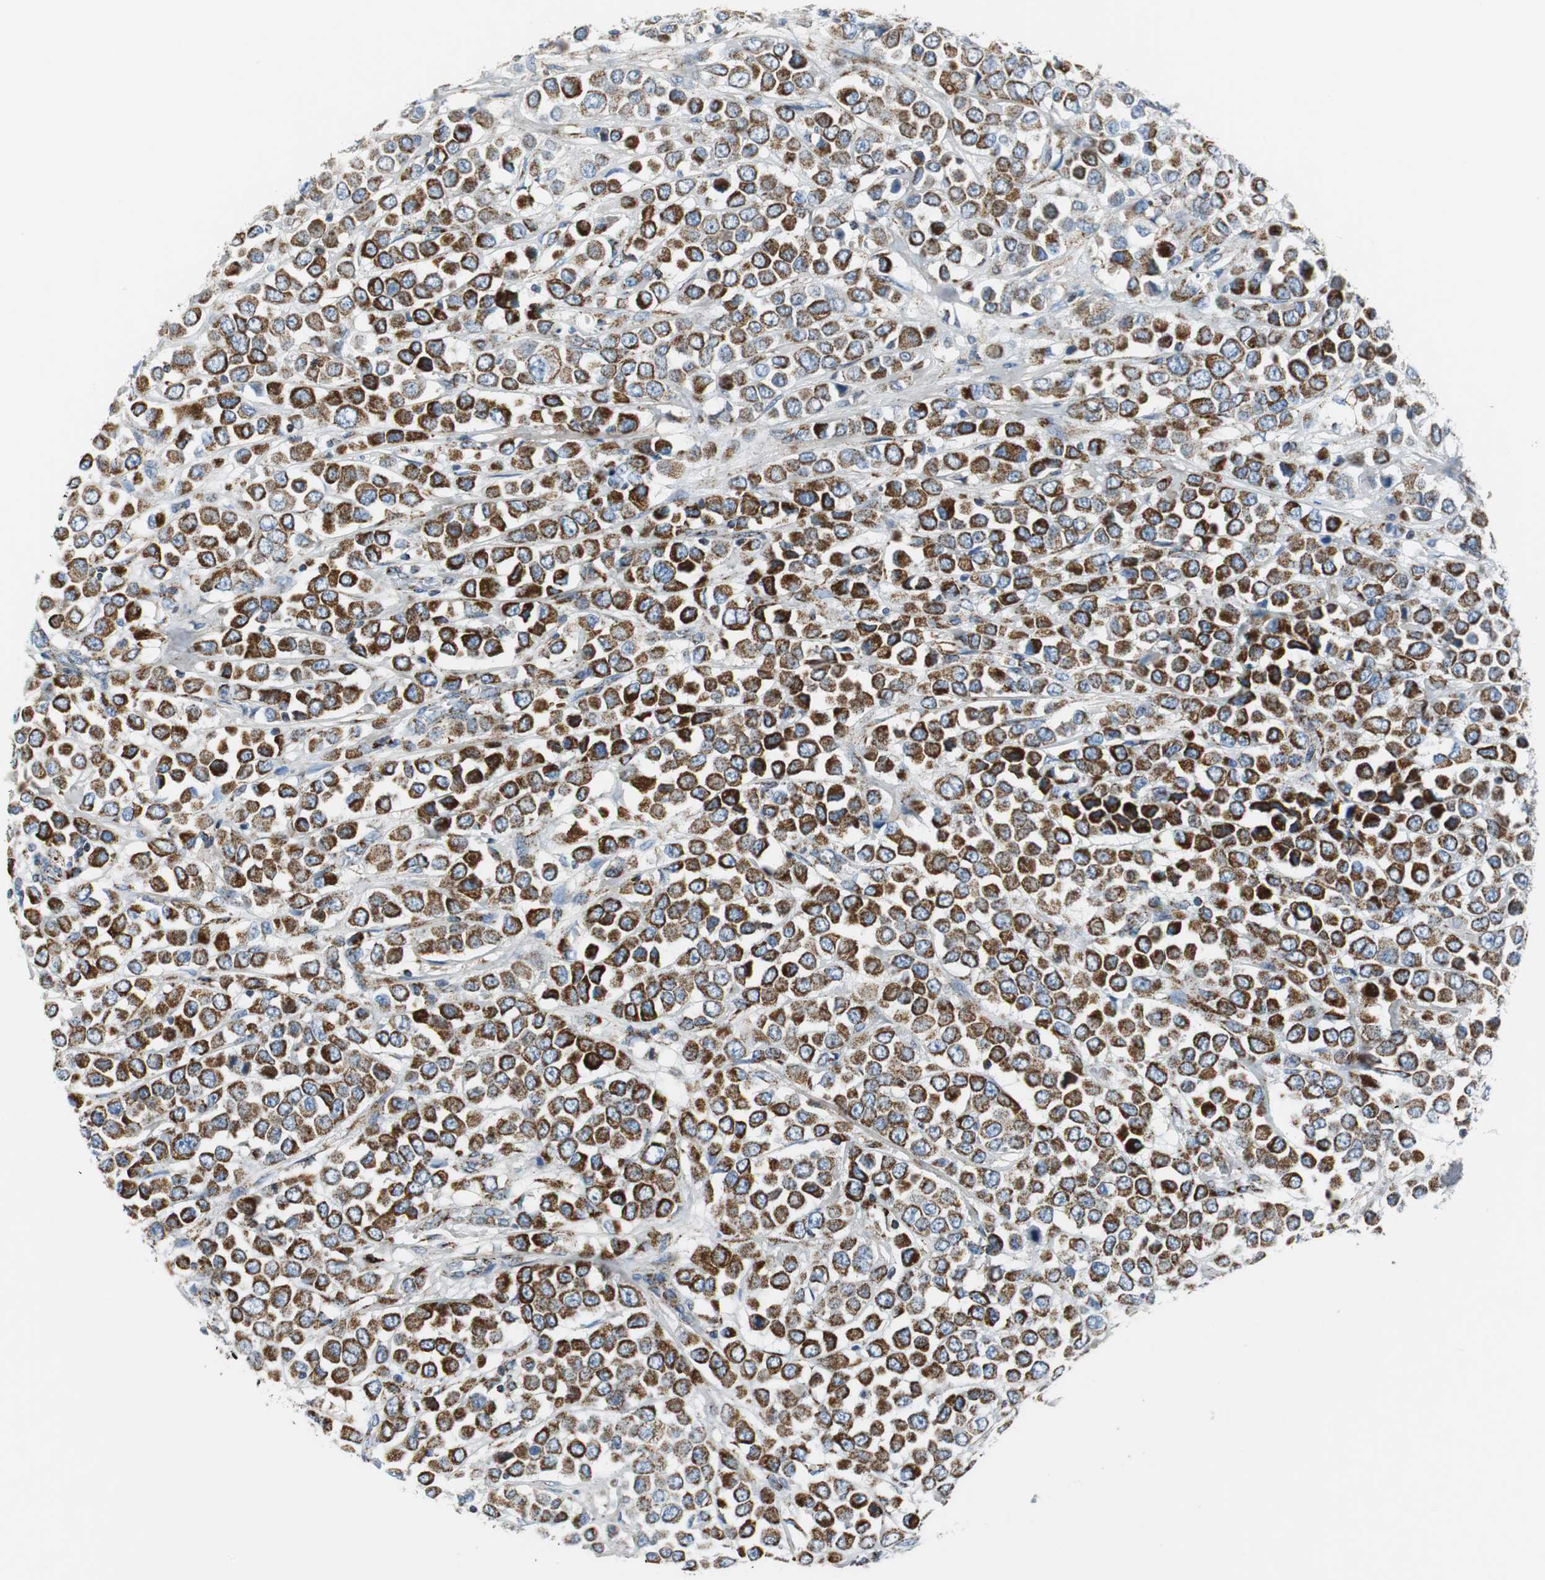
{"staining": {"intensity": "strong", "quantity": ">75%", "location": "cytoplasmic/membranous"}, "tissue": "breast cancer", "cell_type": "Tumor cells", "image_type": "cancer", "snomed": [{"axis": "morphology", "description": "Duct carcinoma"}, {"axis": "topography", "description": "Breast"}], "caption": "Invasive ductal carcinoma (breast) stained for a protein (brown) exhibits strong cytoplasmic/membranous positive positivity in about >75% of tumor cells.", "gene": "C1QTNF7", "patient": {"sex": "female", "age": 61}}